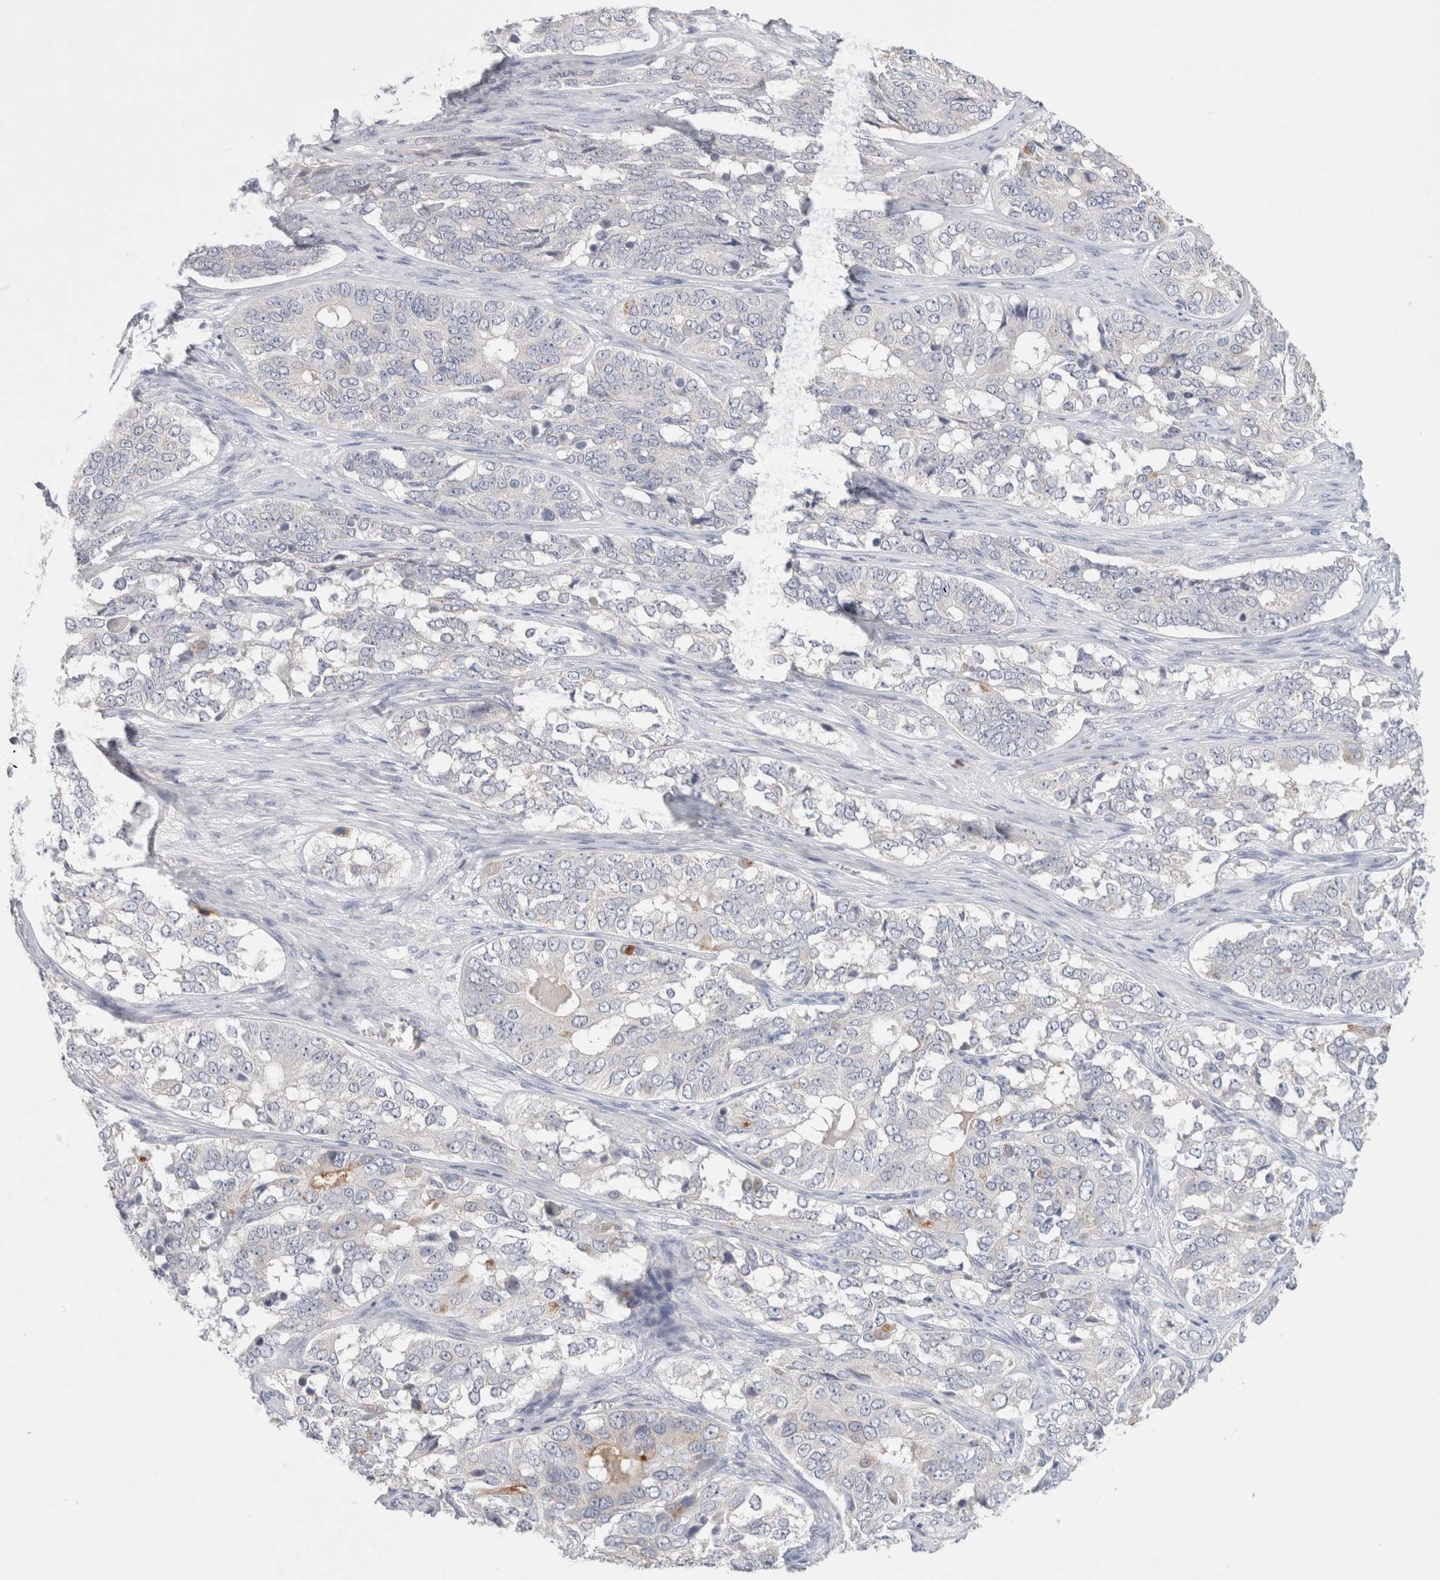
{"staining": {"intensity": "negative", "quantity": "none", "location": "none"}, "tissue": "ovarian cancer", "cell_type": "Tumor cells", "image_type": "cancer", "snomed": [{"axis": "morphology", "description": "Carcinoma, endometroid"}, {"axis": "topography", "description": "Ovary"}], "caption": "Protein analysis of ovarian cancer (endometroid carcinoma) shows no significant staining in tumor cells. Brightfield microscopy of immunohistochemistry stained with DAB (3,3'-diaminobenzidine) (brown) and hematoxylin (blue), captured at high magnification.", "gene": "MPP2", "patient": {"sex": "female", "age": 51}}